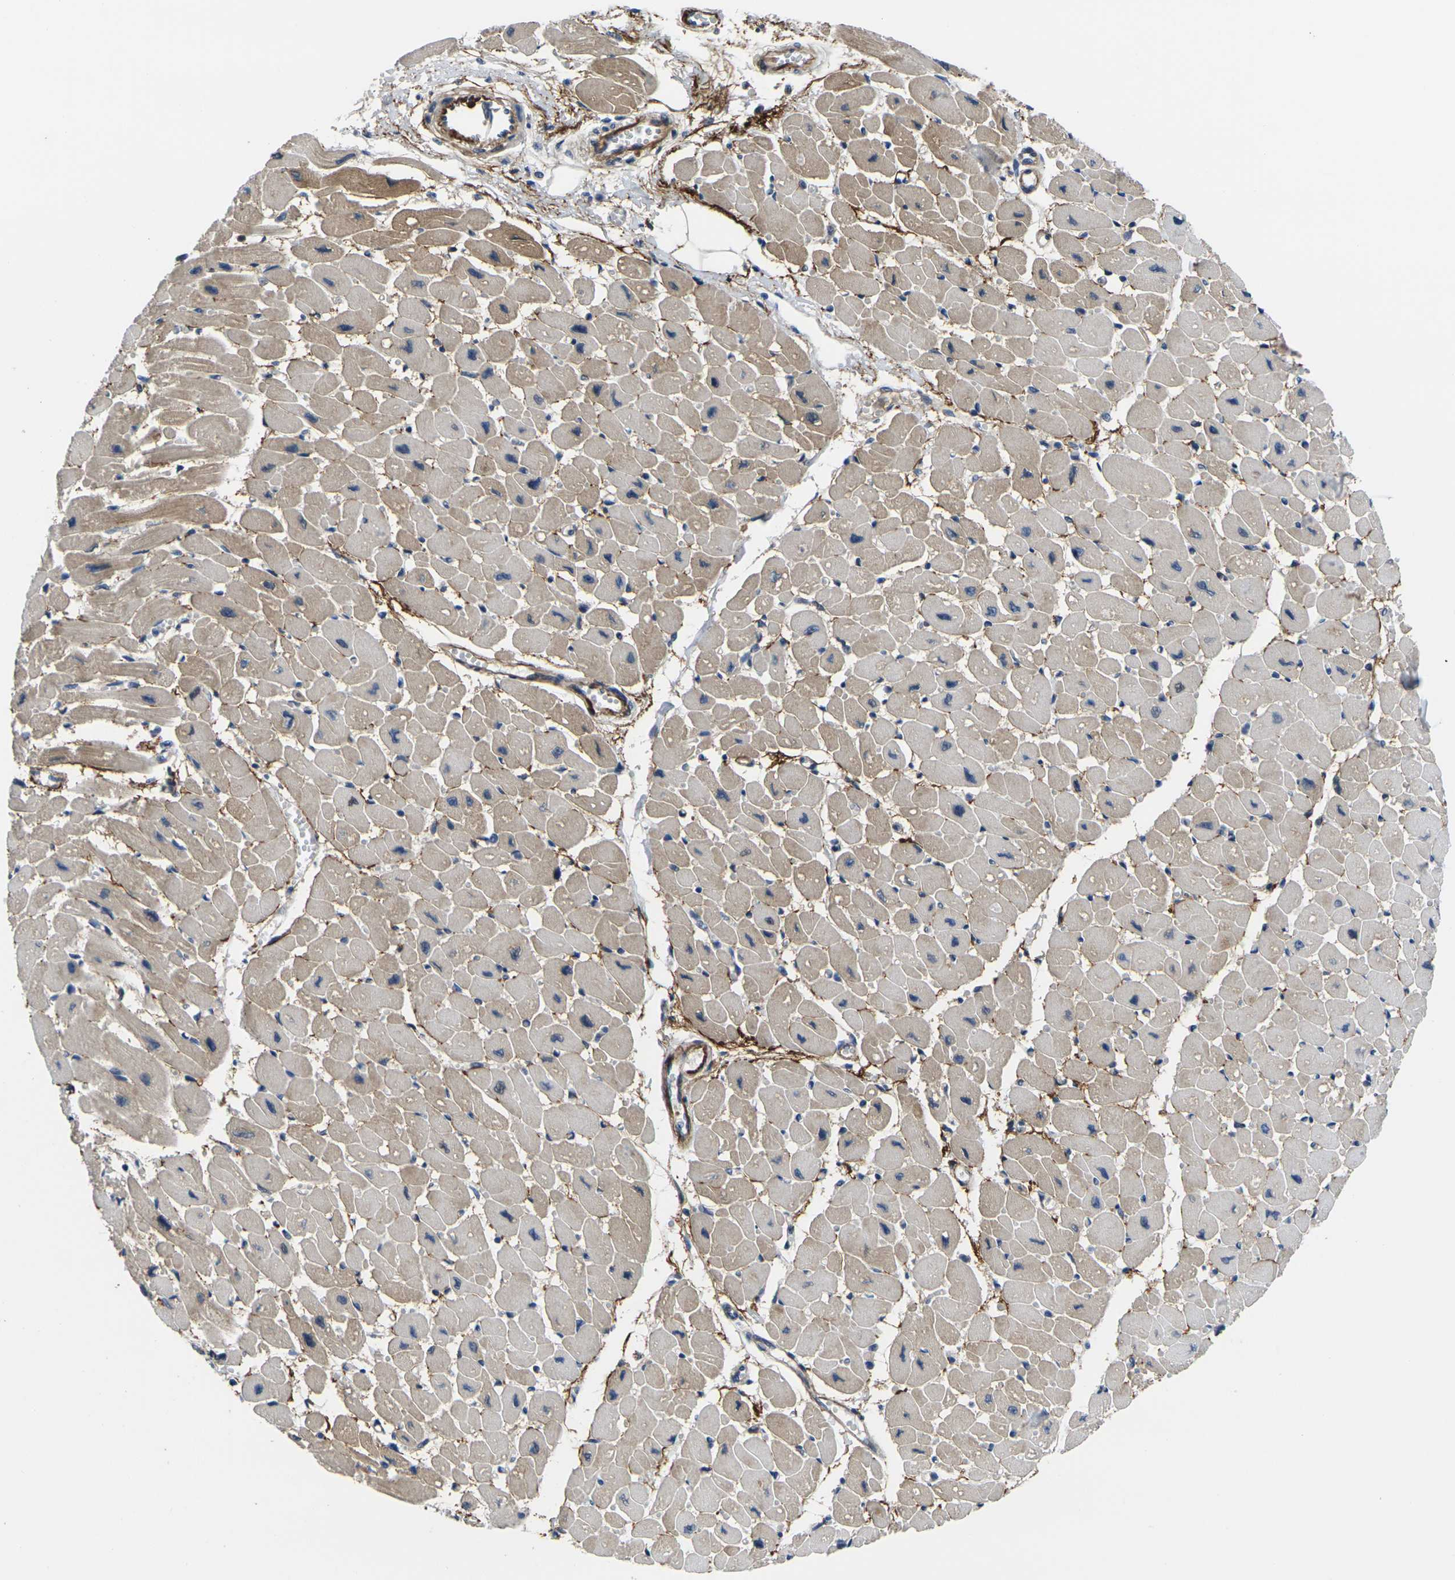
{"staining": {"intensity": "weak", "quantity": ">75%", "location": "cytoplasmic/membranous"}, "tissue": "heart muscle", "cell_type": "Cardiomyocytes", "image_type": "normal", "snomed": [{"axis": "morphology", "description": "Normal tissue, NOS"}, {"axis": "topography", "description": "Heart"}], "caption": "This histopathology image reveals immunohistochemistry staining of benign human heart muscle, with low weak cytoplasmic/membranous staining in approximately >75% of cardiomyocytes.", "gene": "RBM7", "patient": {"sex": "female", "age": 54}}